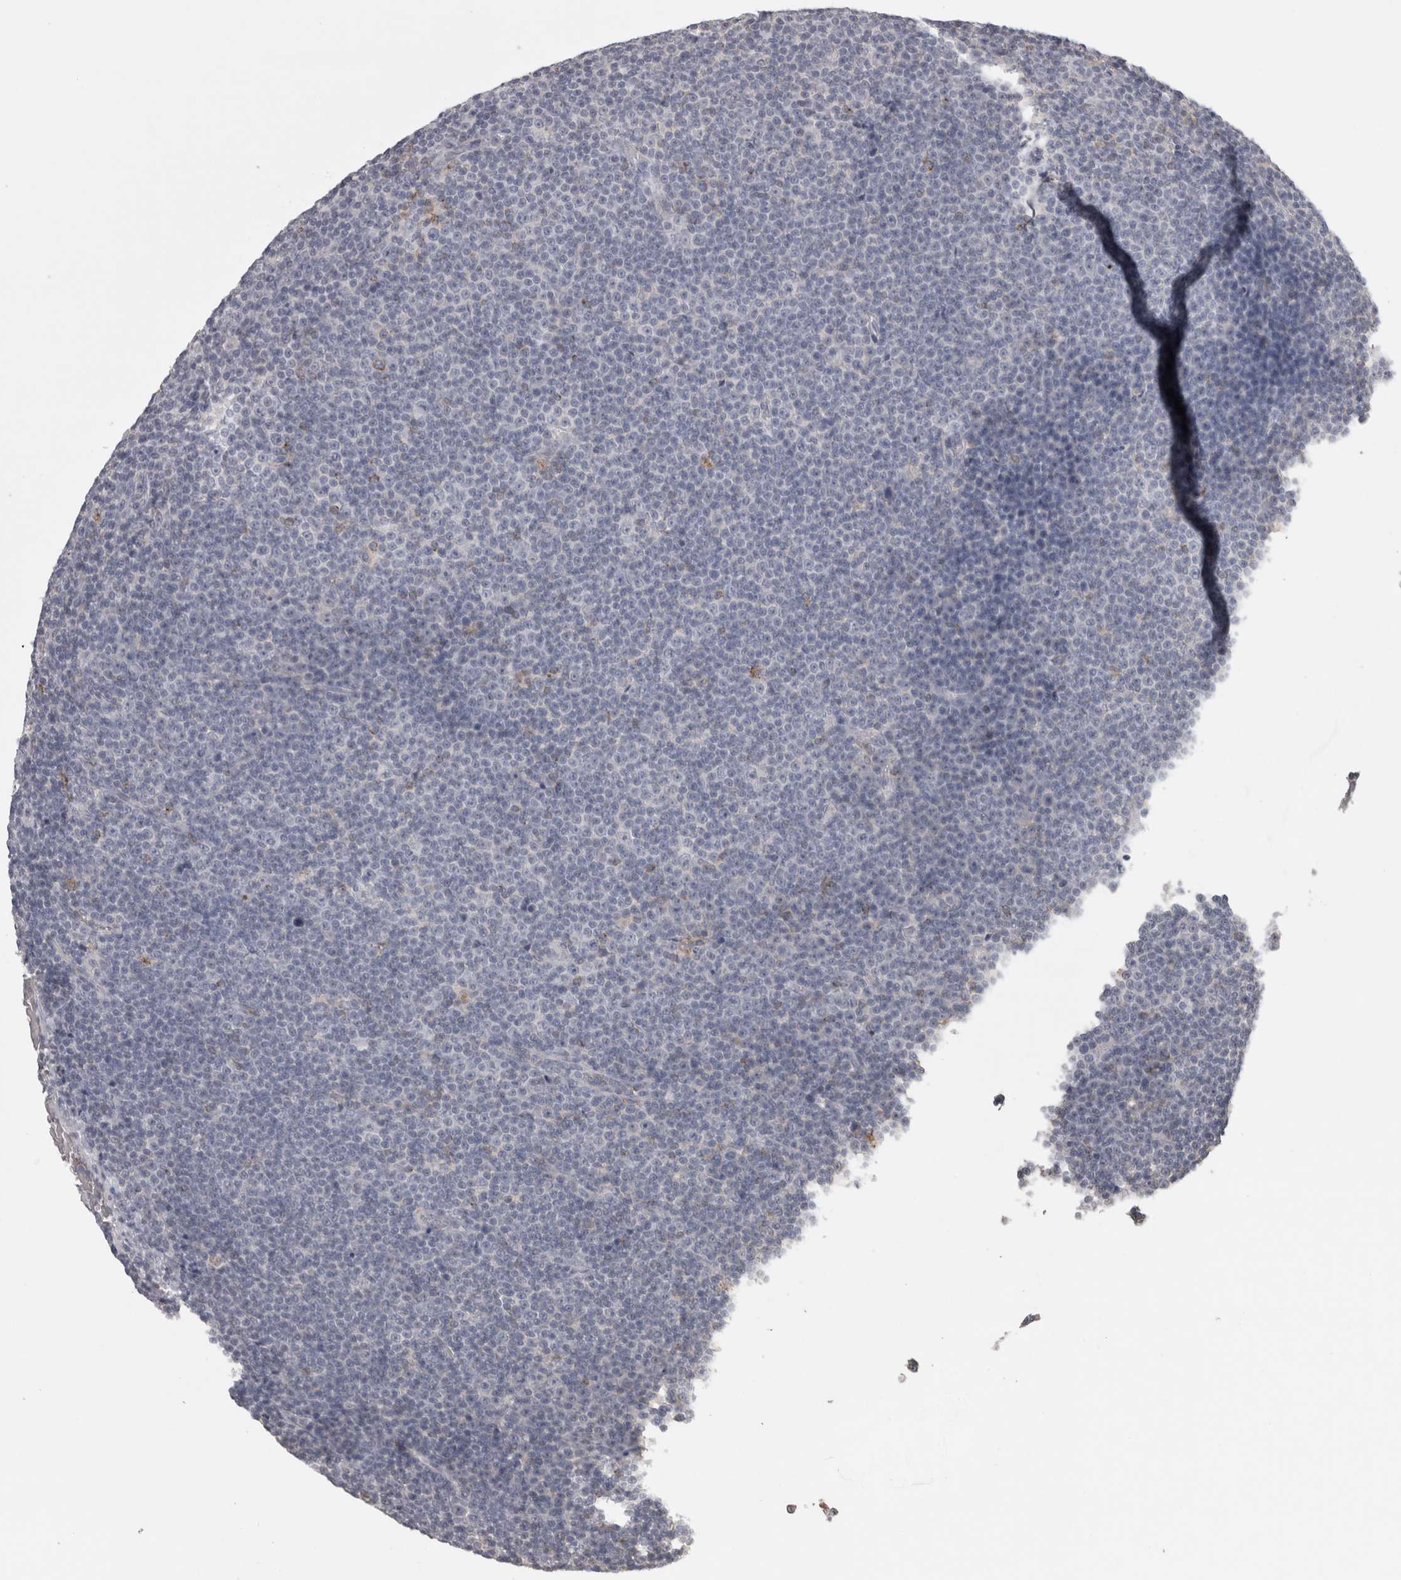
{"staining": {"intensity": "negative", "quantity": "none", "location": "none"}, "tissue": "lymphoma", "cell_type": "Tumor cells", "image_type": "cancer", "snomed": [{"axis": "morphology", "description": "Malignant lymphoma, non-Hodgkin's type, Low grade"}, {"axis": "topography", "description": "Lymph node"}], "caption": "Tumor cells are negative for brown protein staining in low-grade malignant lymphoma, non-Hodgkin's type.", "gene": "HAVCR2", "patient": {"sex": "female", "age": 67}}